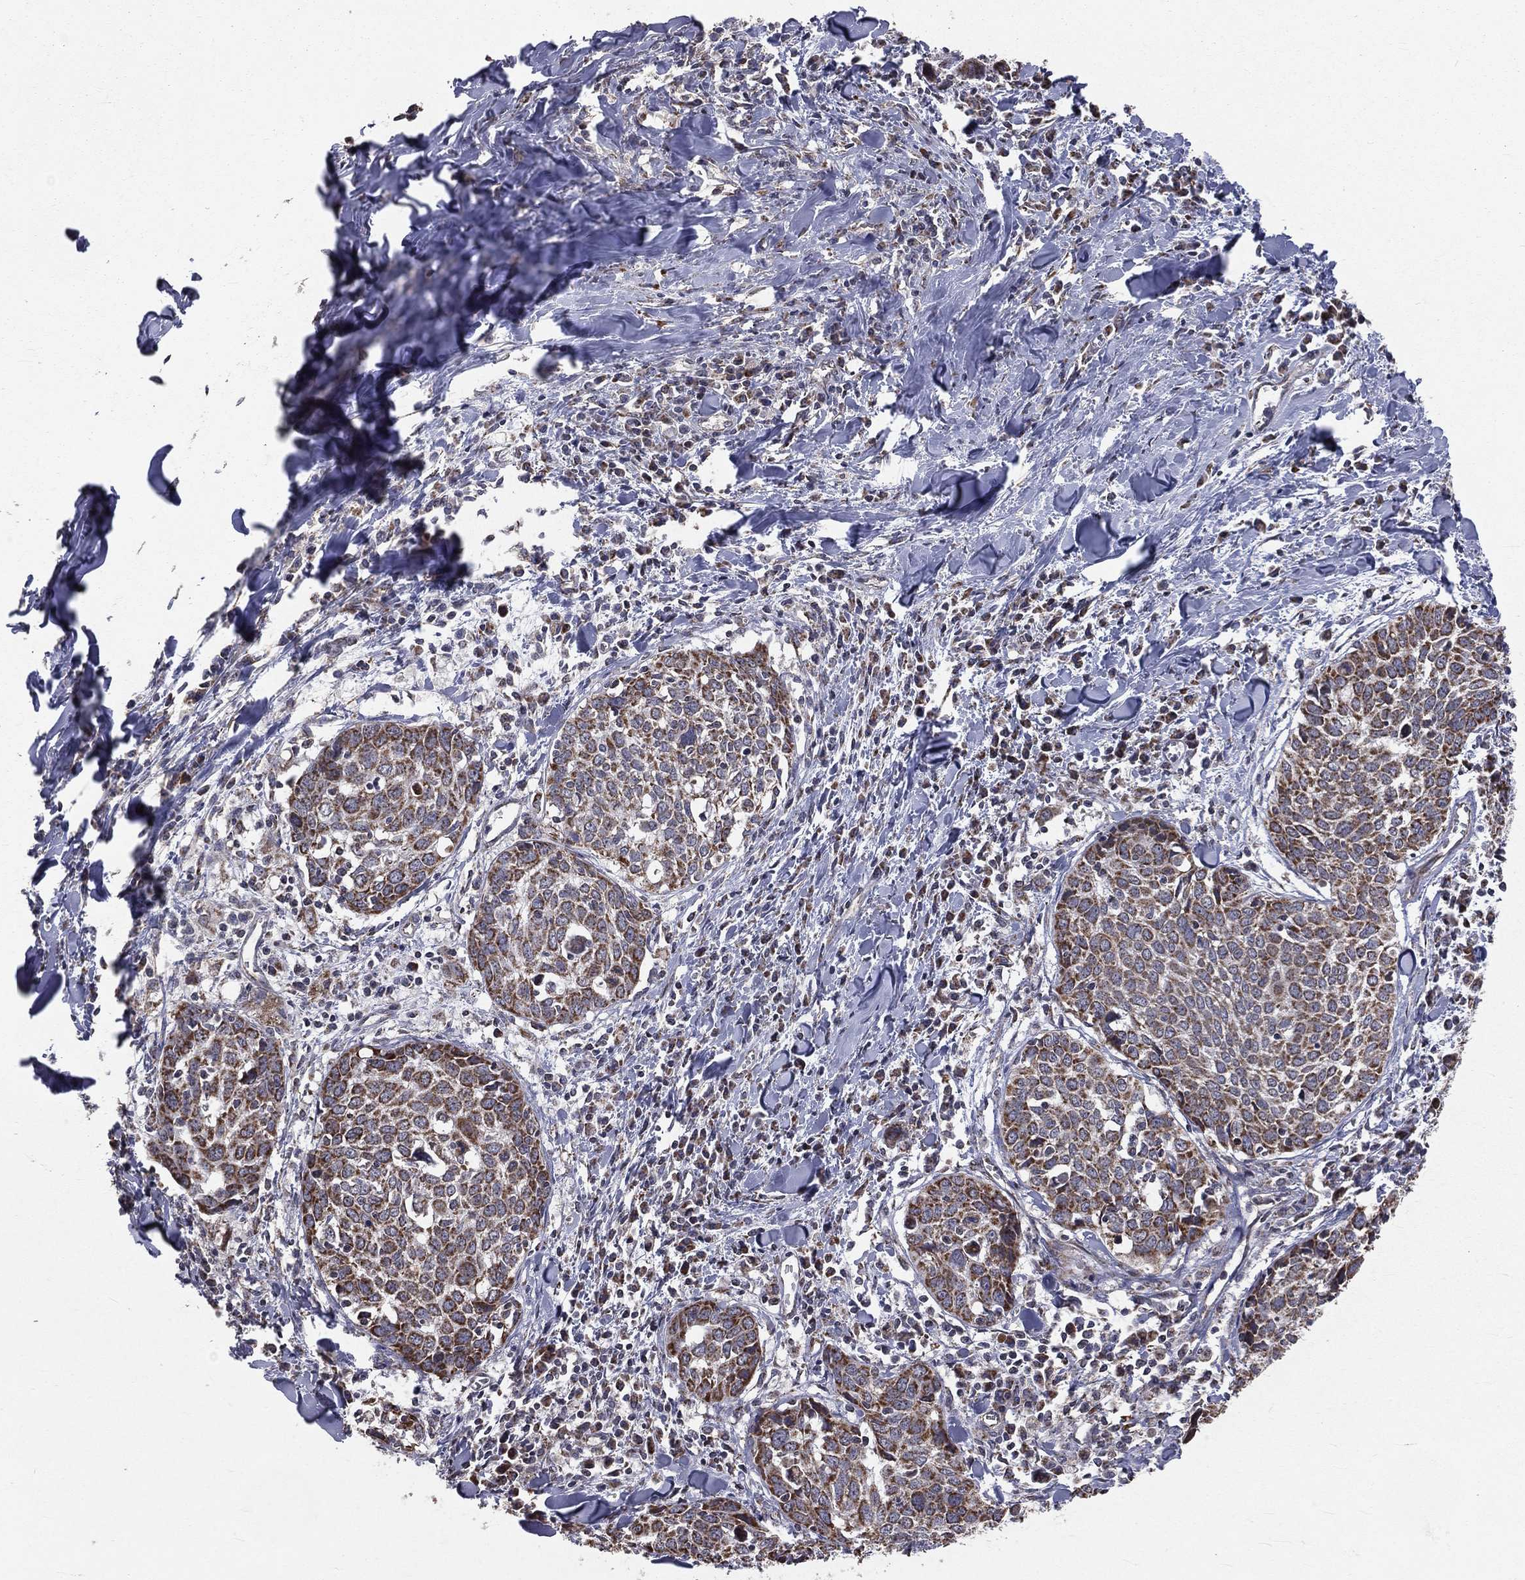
{"staining": {"intensity": "strong", "quantity": ">75%", "location": "cytoplasmic/membranous"}, "tissue": "lung cancer", "cell_type": "Tumor cells", "image_type": "cancer", "snomed": [{"axis": "morphology", "description": "Squamous cell carcinoma, NOS"}, {"axis": "topography", "description": "Lung"}], "caption": "Immunohistochemistry photomicrograph of neoplastic tissue: lung squamous cell carcinoma stained using immunohistochemistry (IHC) reveals high levels of strong protein expression localized specifically in the cytoplasmic/membranous of tumor cells, appearing as a cytoplasmic/membranous brown color.", "gene": "MRPL46", "patient": {"sex": "male", "age": 57}}